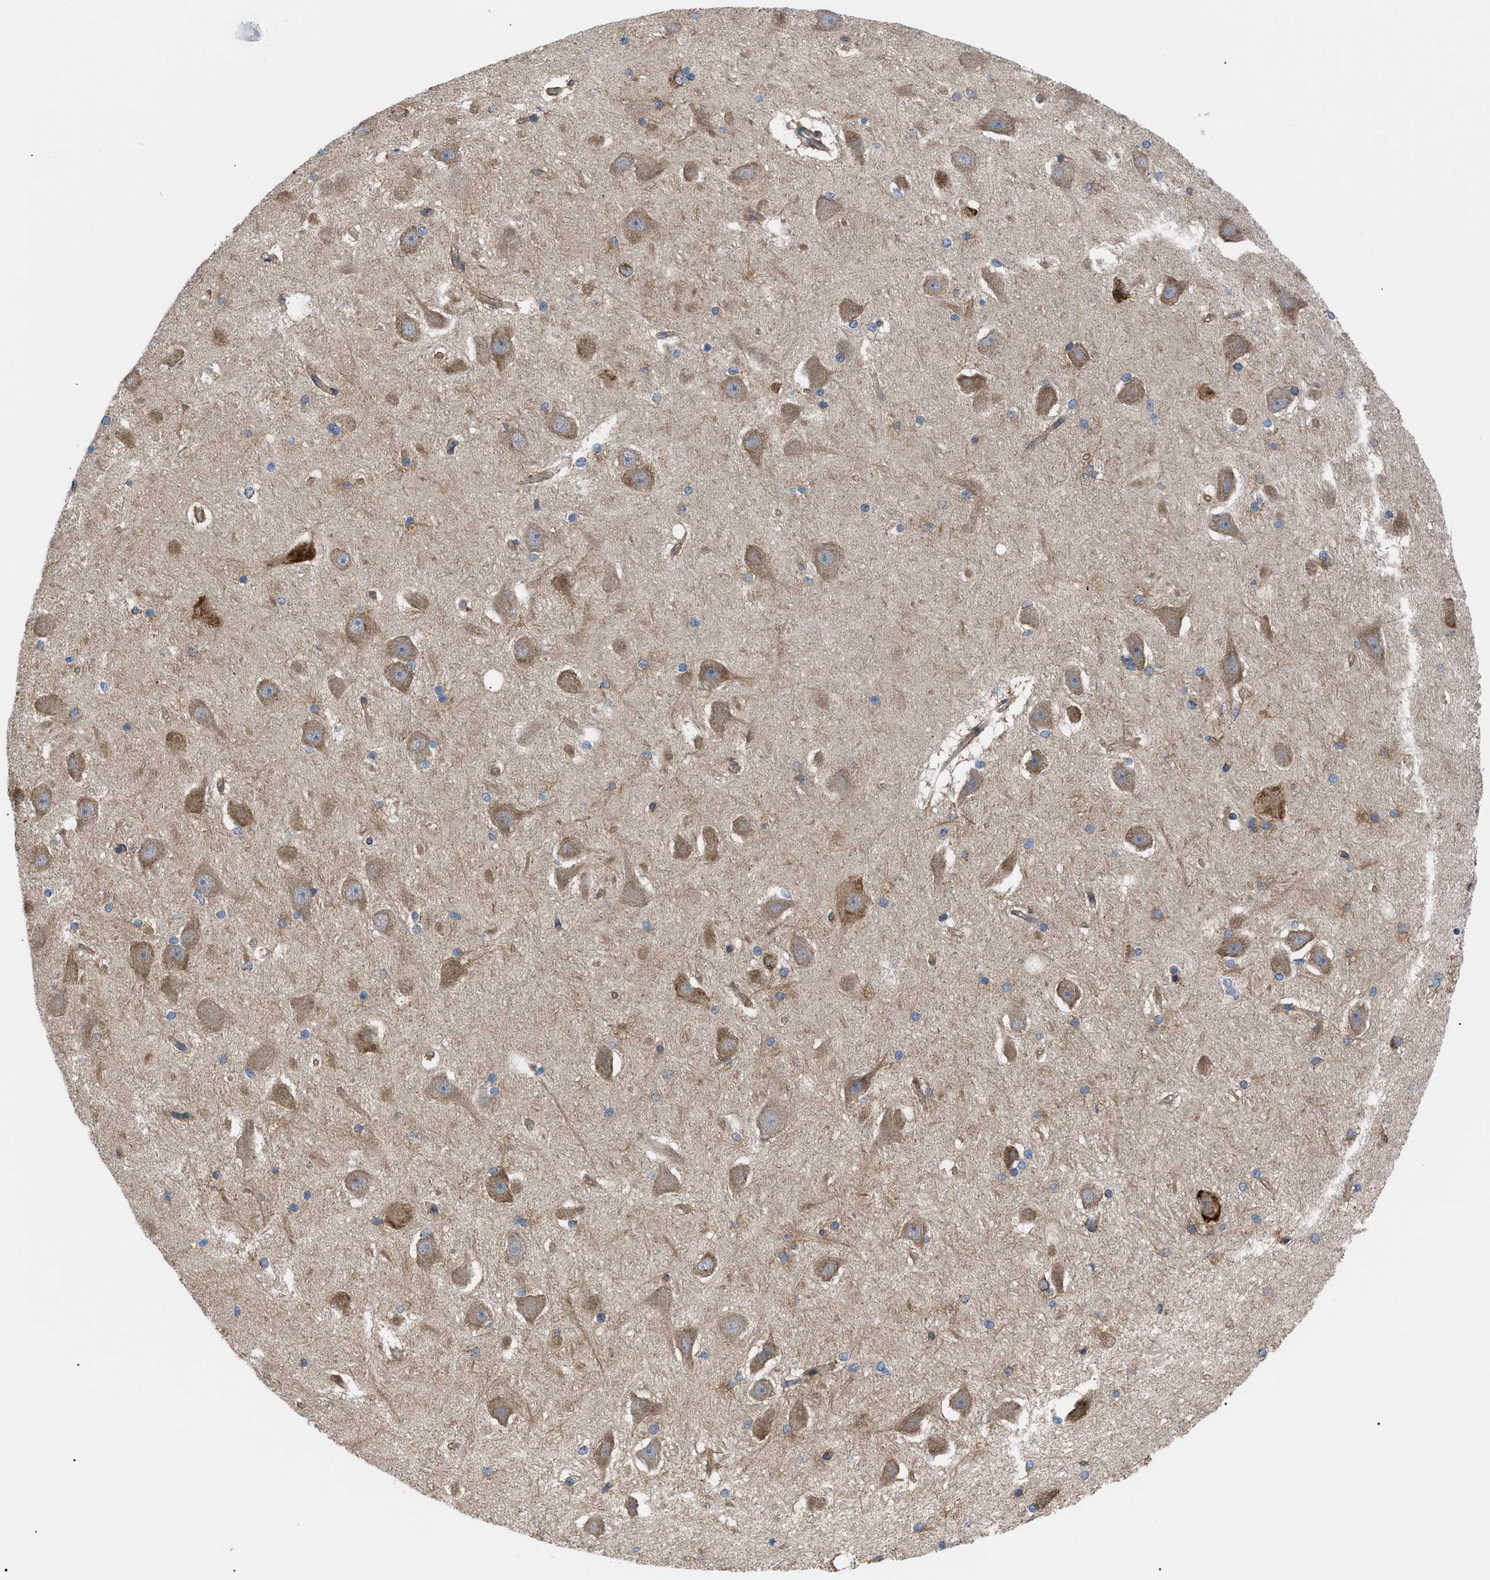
{"staining": {"intensity": "moderate", "quantity": "<25%", "location": "cytoplasmic/membranous"}, "tissue": "hippocampus", "cell_type": "Glial cells", "image_type": "normal", "snomed": [{"axis": "morphology", "description": "Normal tissue, NOS"}, {"axis": "topography", "description": "Hippocampus"}], "caption": "Hippocampus stained with immunohistochemistry exhibits moderate cytoplasmic/membranous staining in about <25% of glial cells.", "gene": "MYO10", "patient": {"sex": "female", "age": 19}}